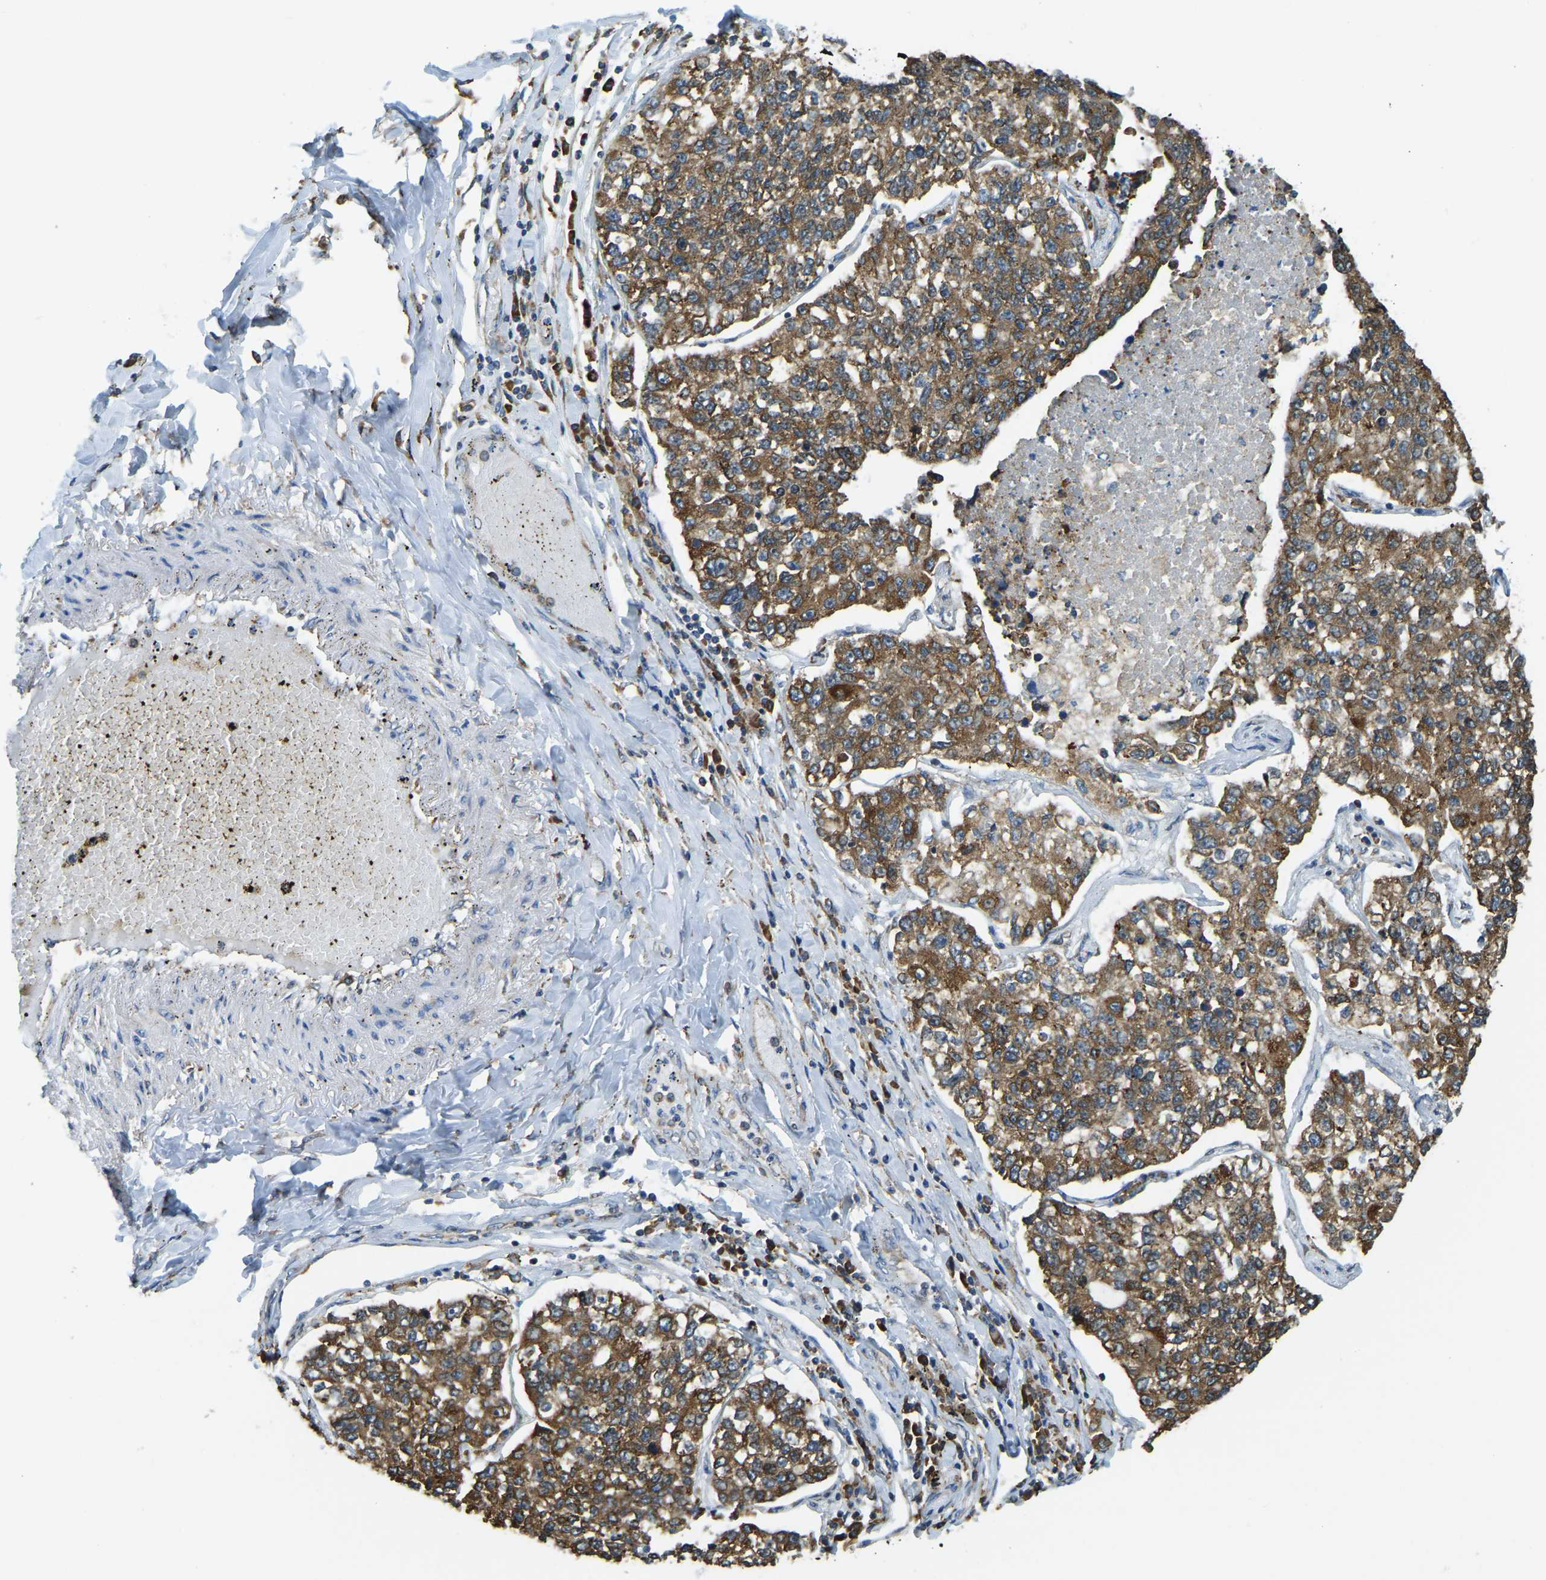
{"staining": {"intensity": "moderate", "quantity": ">75%", "location": "cytoplasmic/membranous"}, "tissue": "lung cancer", "cell_type": "Tumor cells", "image_type": "cancer", "snomed": [{"axis": "morphology", "description": "Adenocarcinoma, NOS"}, {"axis": "topography", "description": "Lung"}], "caption": "There is medium levels of moderate cytoplasmic/membranous staining in tumor cells of lung adenocarcinoma, as demonstrated by immunohistochemical staining (brown color).", "gene": "RNF115", "patient": {"sex": "male", "age": 49}}